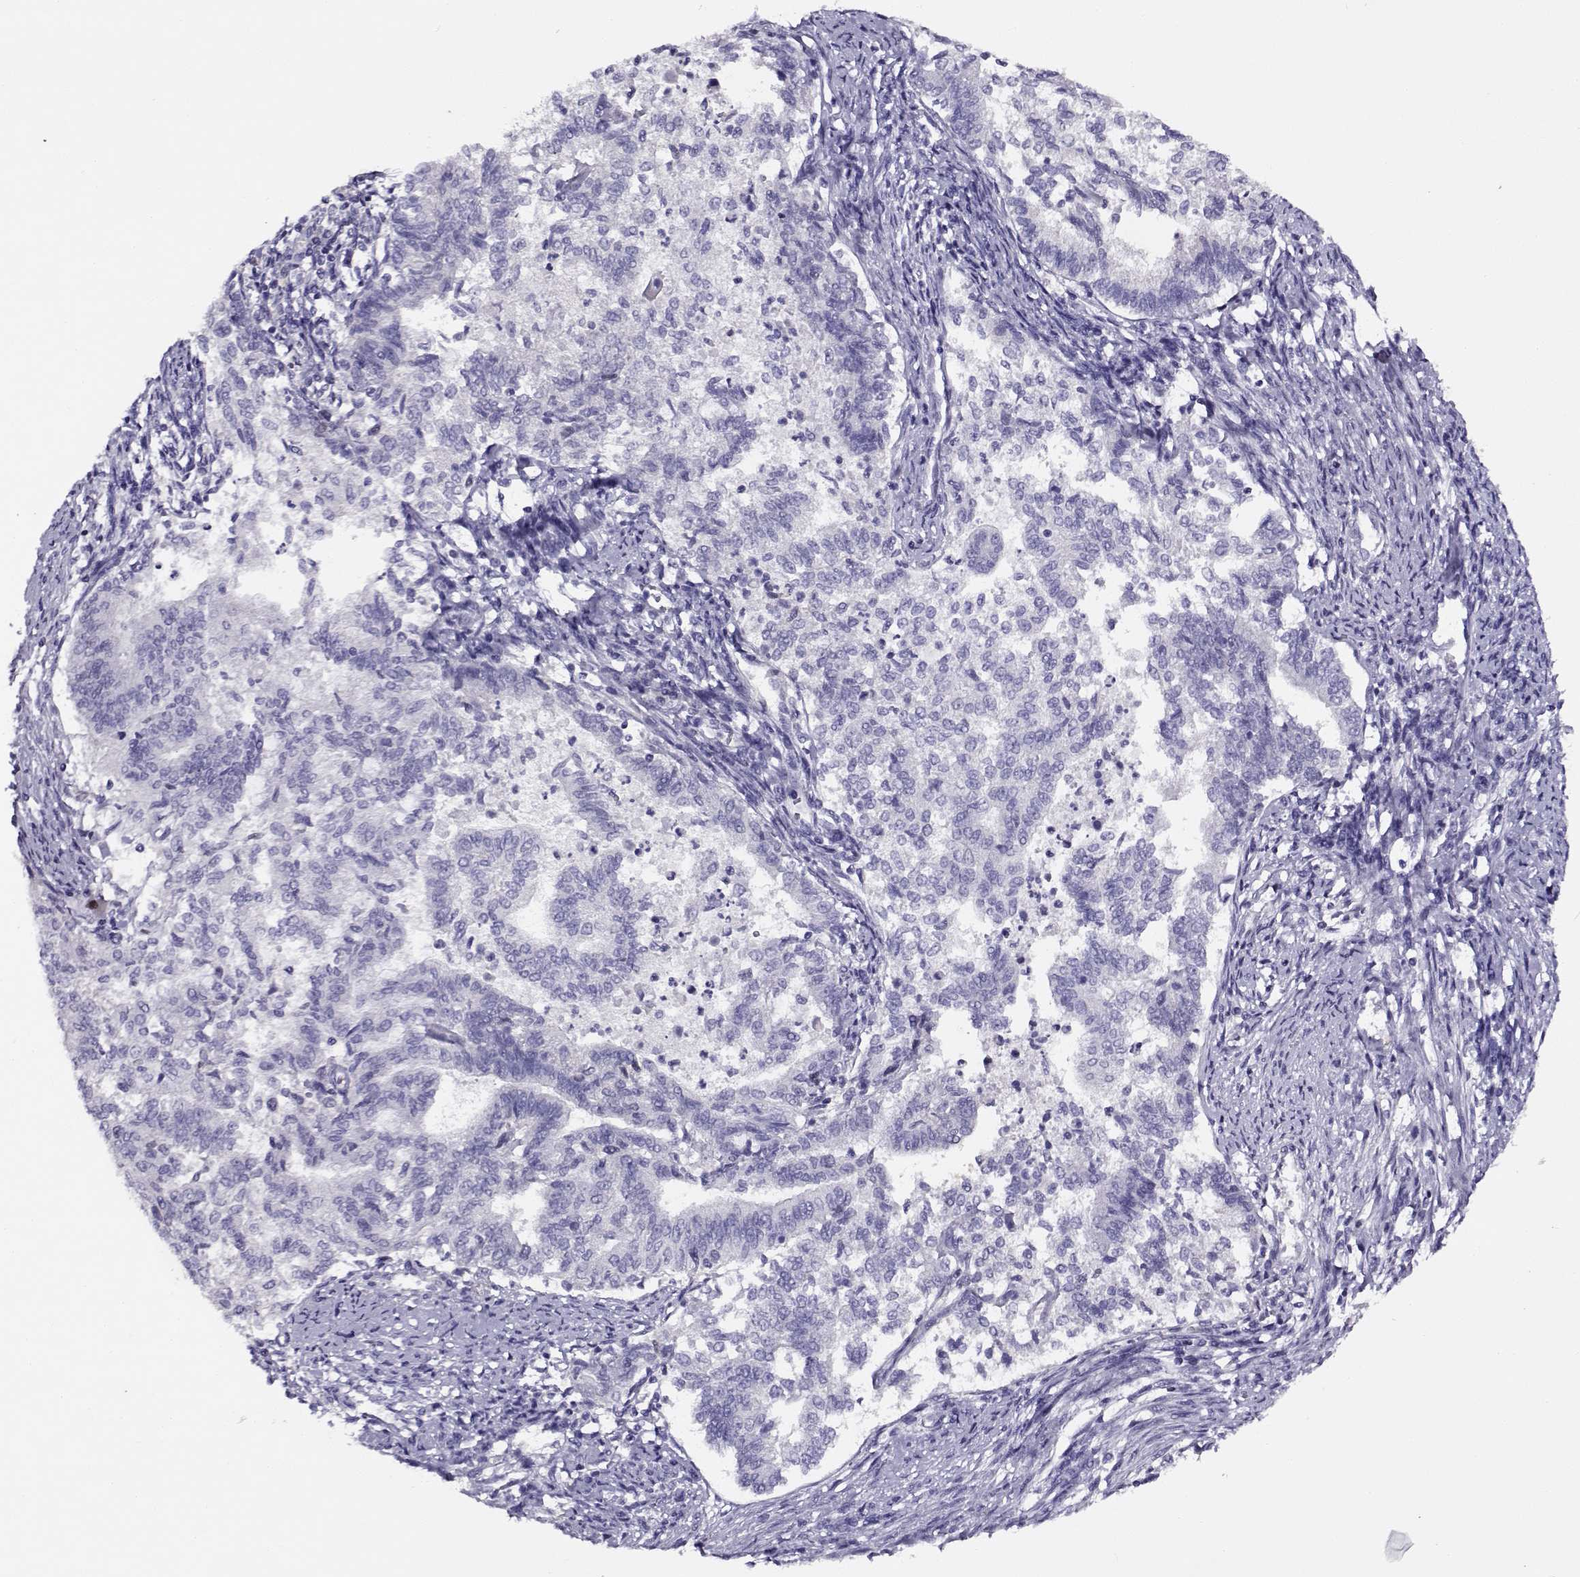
{"staining": {"intensity": "negative", "quantity": "none", "location": "none"}, "tissue": "endometrial cancer", "cell_type": "Tumor cells", "image_type": "cancer", "snomed": [{"axis": "morphology", "description": "Adenocarcinoma, NOS"}, {"axis": "topography", "description": "Endometrium"}], "caption": "Tumor cells are negative for brown protein staining in adenocarcinoma (endometrial).", "gene": "FEZF1", "patient": {"sex": "female", "age": 65}}